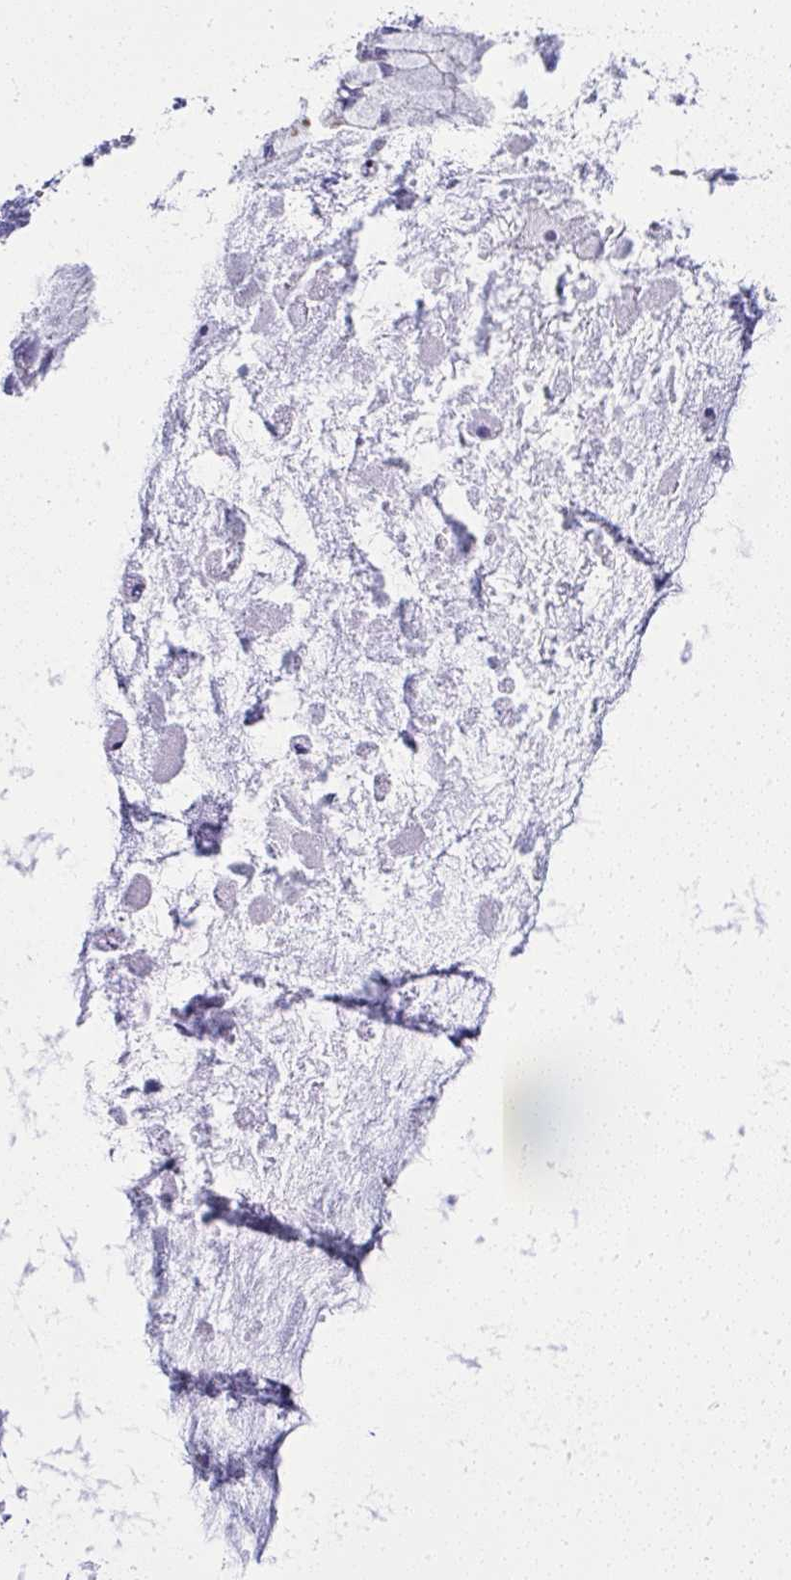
{"staining": {"intensity": "negative", "quantity": "none", "location": "none"}, "tissue": "ovarian cancer", "cell_type": "Tumor cells", "image_type": "cancer", "snomed": [{"axis": "morphology", "description": "Cystadenocarcinoma, mucinous, NOS"}, {"axis": "topography", "description": "Ovary"}], "caption": "This is an immunohistochemistry histopathology image of mucinous cystadenocarcinoma (ovarian). There is no expression in tumor cells.", "gene": "RALYL", "patient": {"sex": "female", "age": 34}}